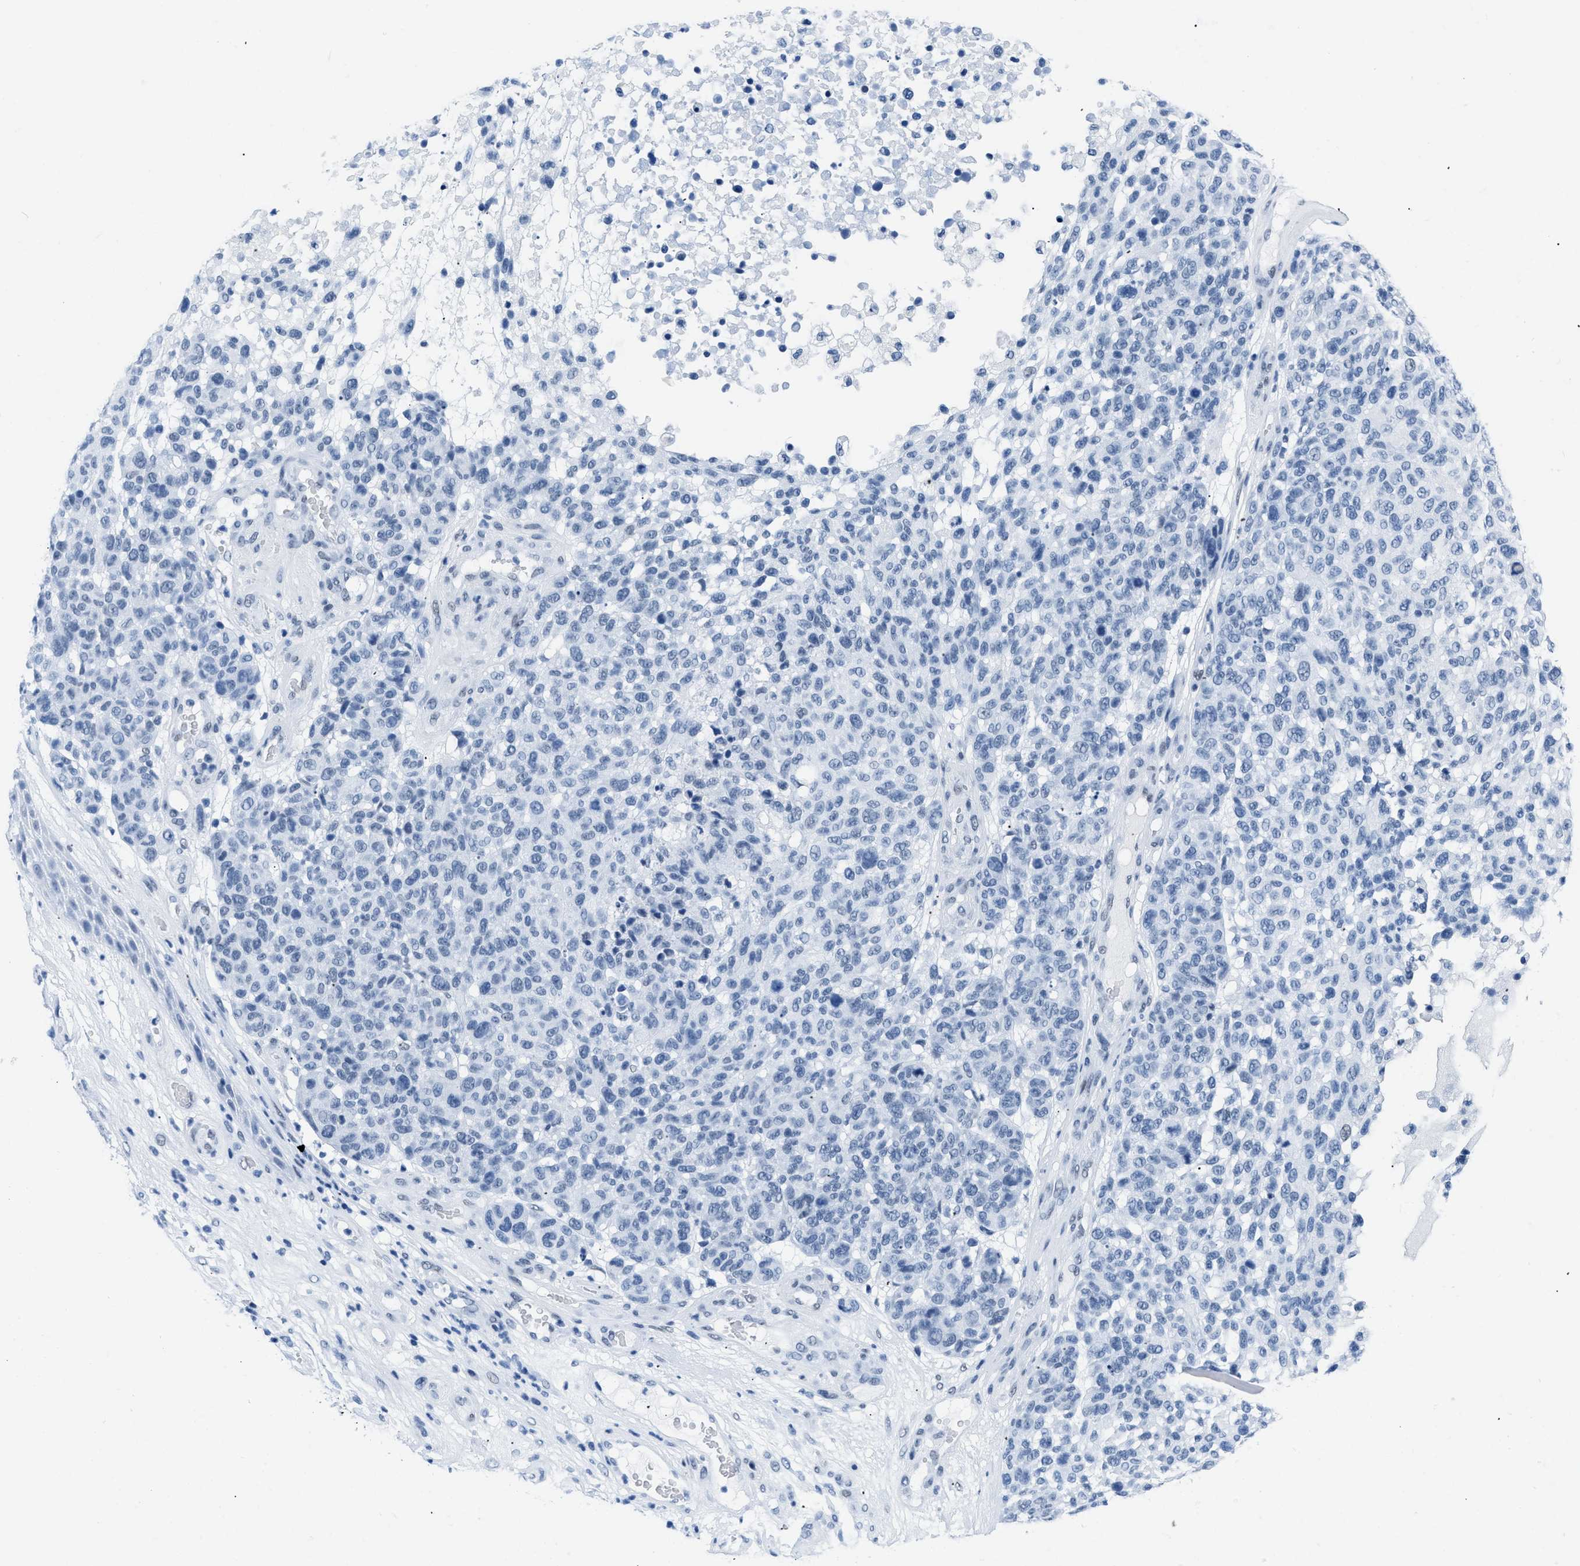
{"staining": {"intensity": "negative", "quantity": "none", "location": "none"}, "tissue": "melanoma", "cell_type": "Tumor cells", "image_type": "cancer", "snomed": [{"axis": "morphology", "description": "Malignant melanoma, NOS"}, {"axis": "topography", "description": "Skin"}], "caption": "Protein analysis of melanoma reveals no significant positivity in tumor cells.", "gene": "CTBP1", "patient": {"sex": "male", "age": 59}}